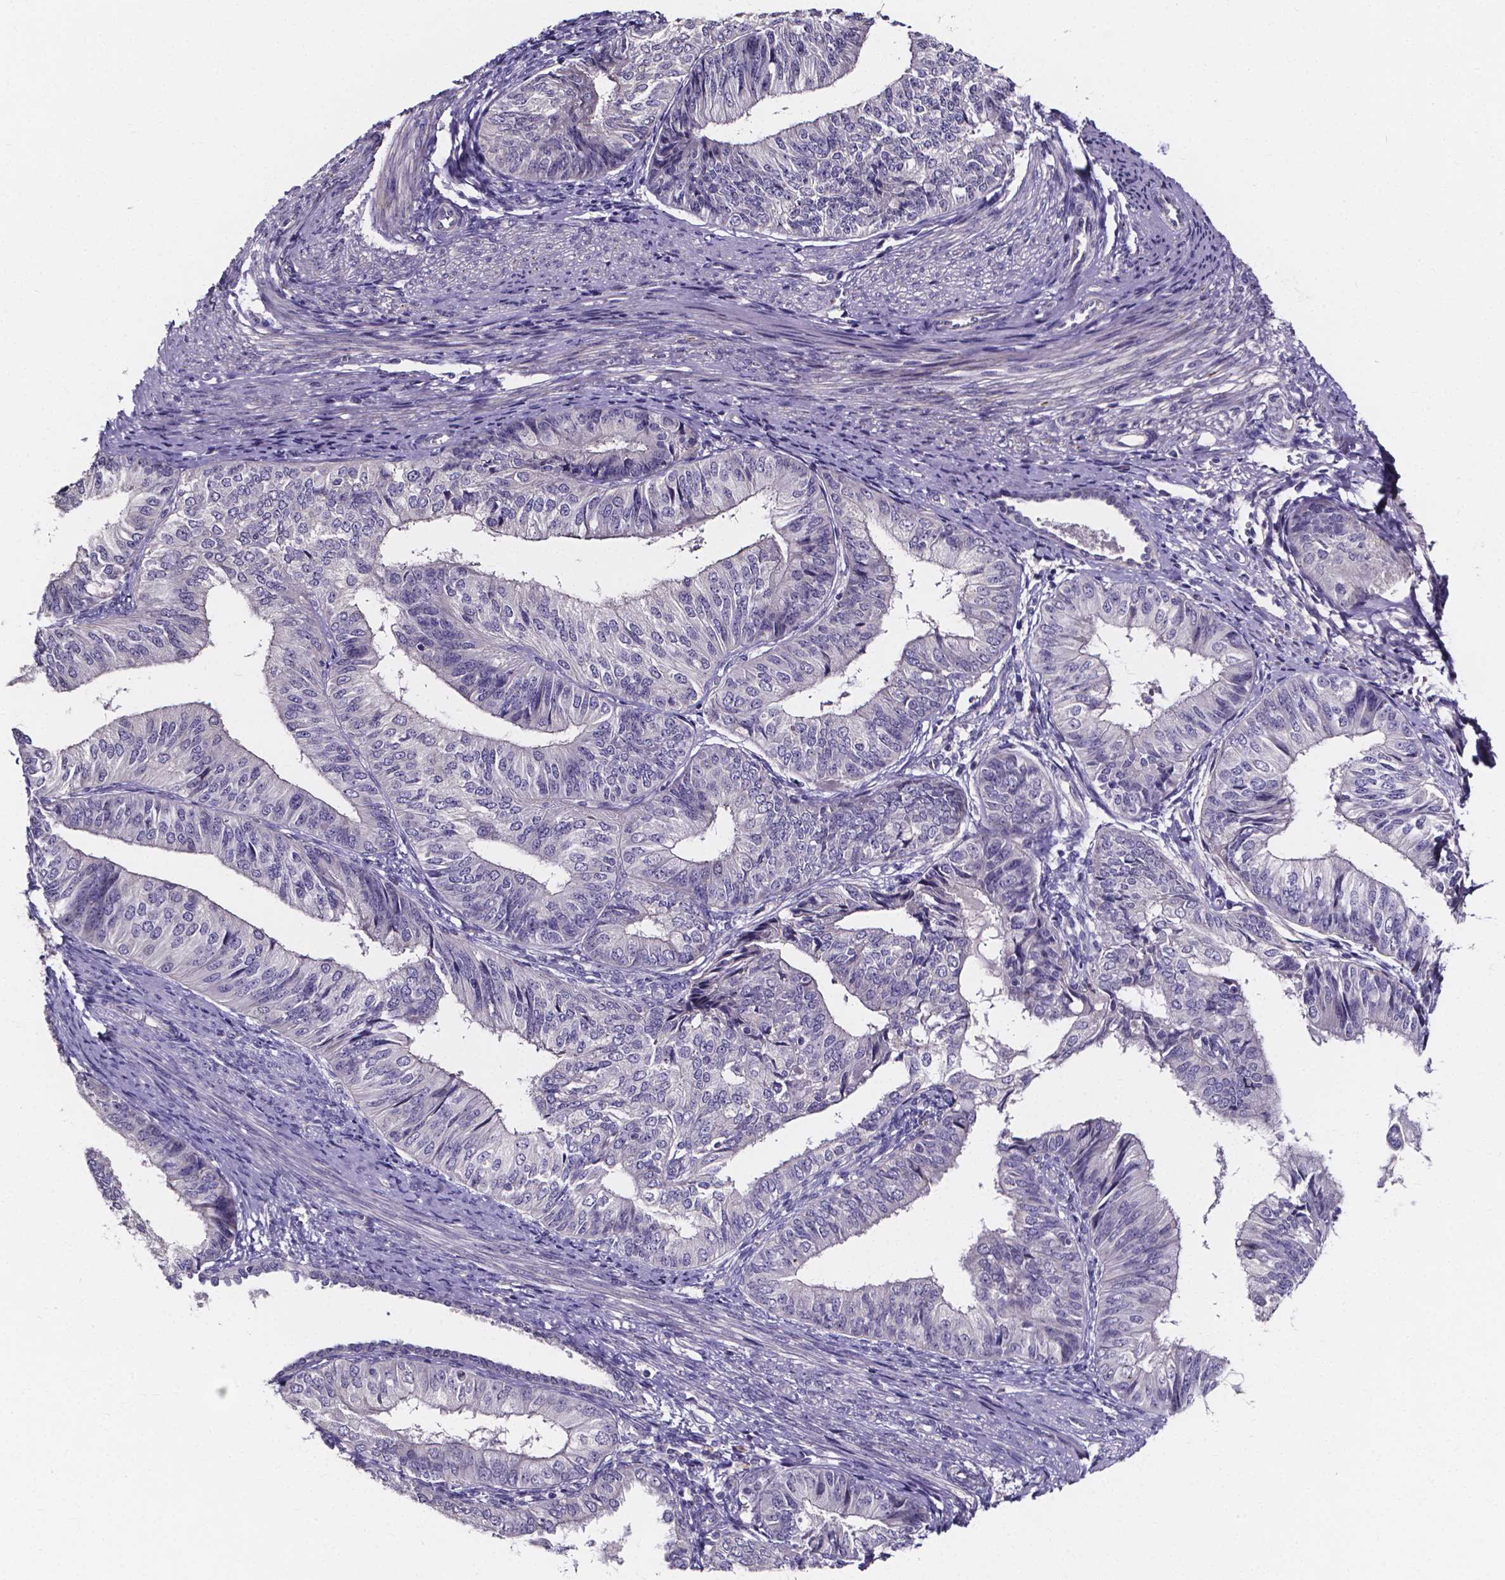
{"staining": {"intensity": "negative", "quantity": "none", "location": "none"}, "tissue": "endometrial cancer", "cell_type": "Tumor cells", "image_type": "cancer", "snomed": [{"axis": "morphology", "description": "Adenocarcinoma, NOS"}, {"axis": "topography", "description": "Endometrium"}], "caption": "This is a photomicrograph of immunohistochemistry staining of endometrial adenocarcinoma, which shows no expression in tumor cells.", "gene": "SPOCD1", "patient": {"sex": "female", "age": 58}}